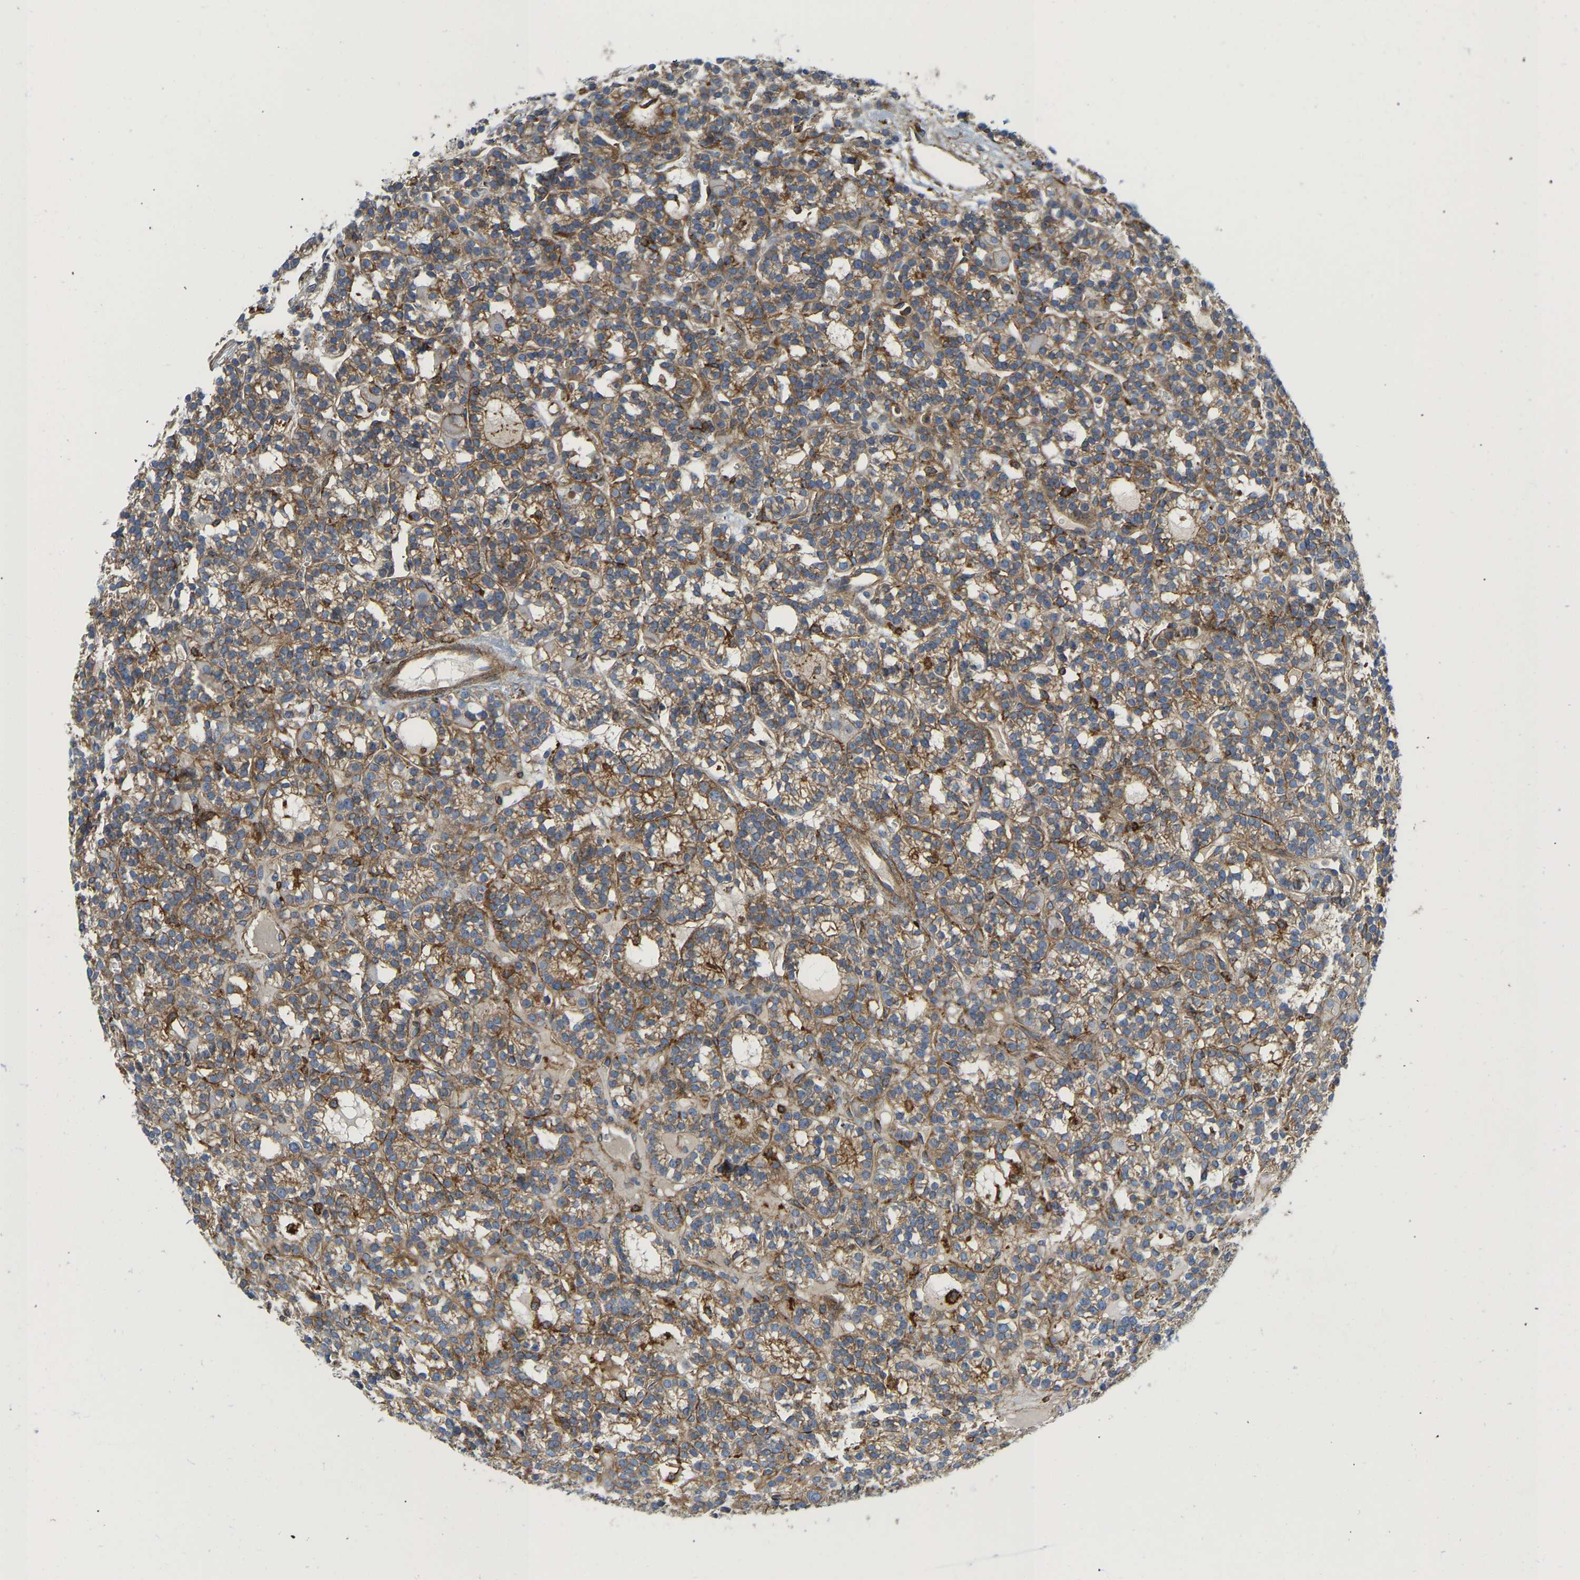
{"staining": {"intensity": "moderate", "quantity": ">75%", "location": "cytoplasmic/membranous"}, "tissue": "parathyroid gland", "cell_type": "Glandular cells", "image_type": "normal", "snomed": [{"axis": "morphology", "description": "Normal tissue, NOS"}, {"axis": "morphology", "description": "Adenoma, NOS"}, {"axis": "topography", "description": "Parathyroid gland"}], "caption": "A micrograph of parathyroid gland stained for a protein displays moderate cytoplasmic/membranous brown staining in glandular cells. The staining is performed using DAB (3,3'-diaminobenzidine) brown chromogen to label protein expression. The nuclei are counter-stained blue using hematoxylin.", "gene": "PICALM", "patient": {"sex": "female", "age": 58}}